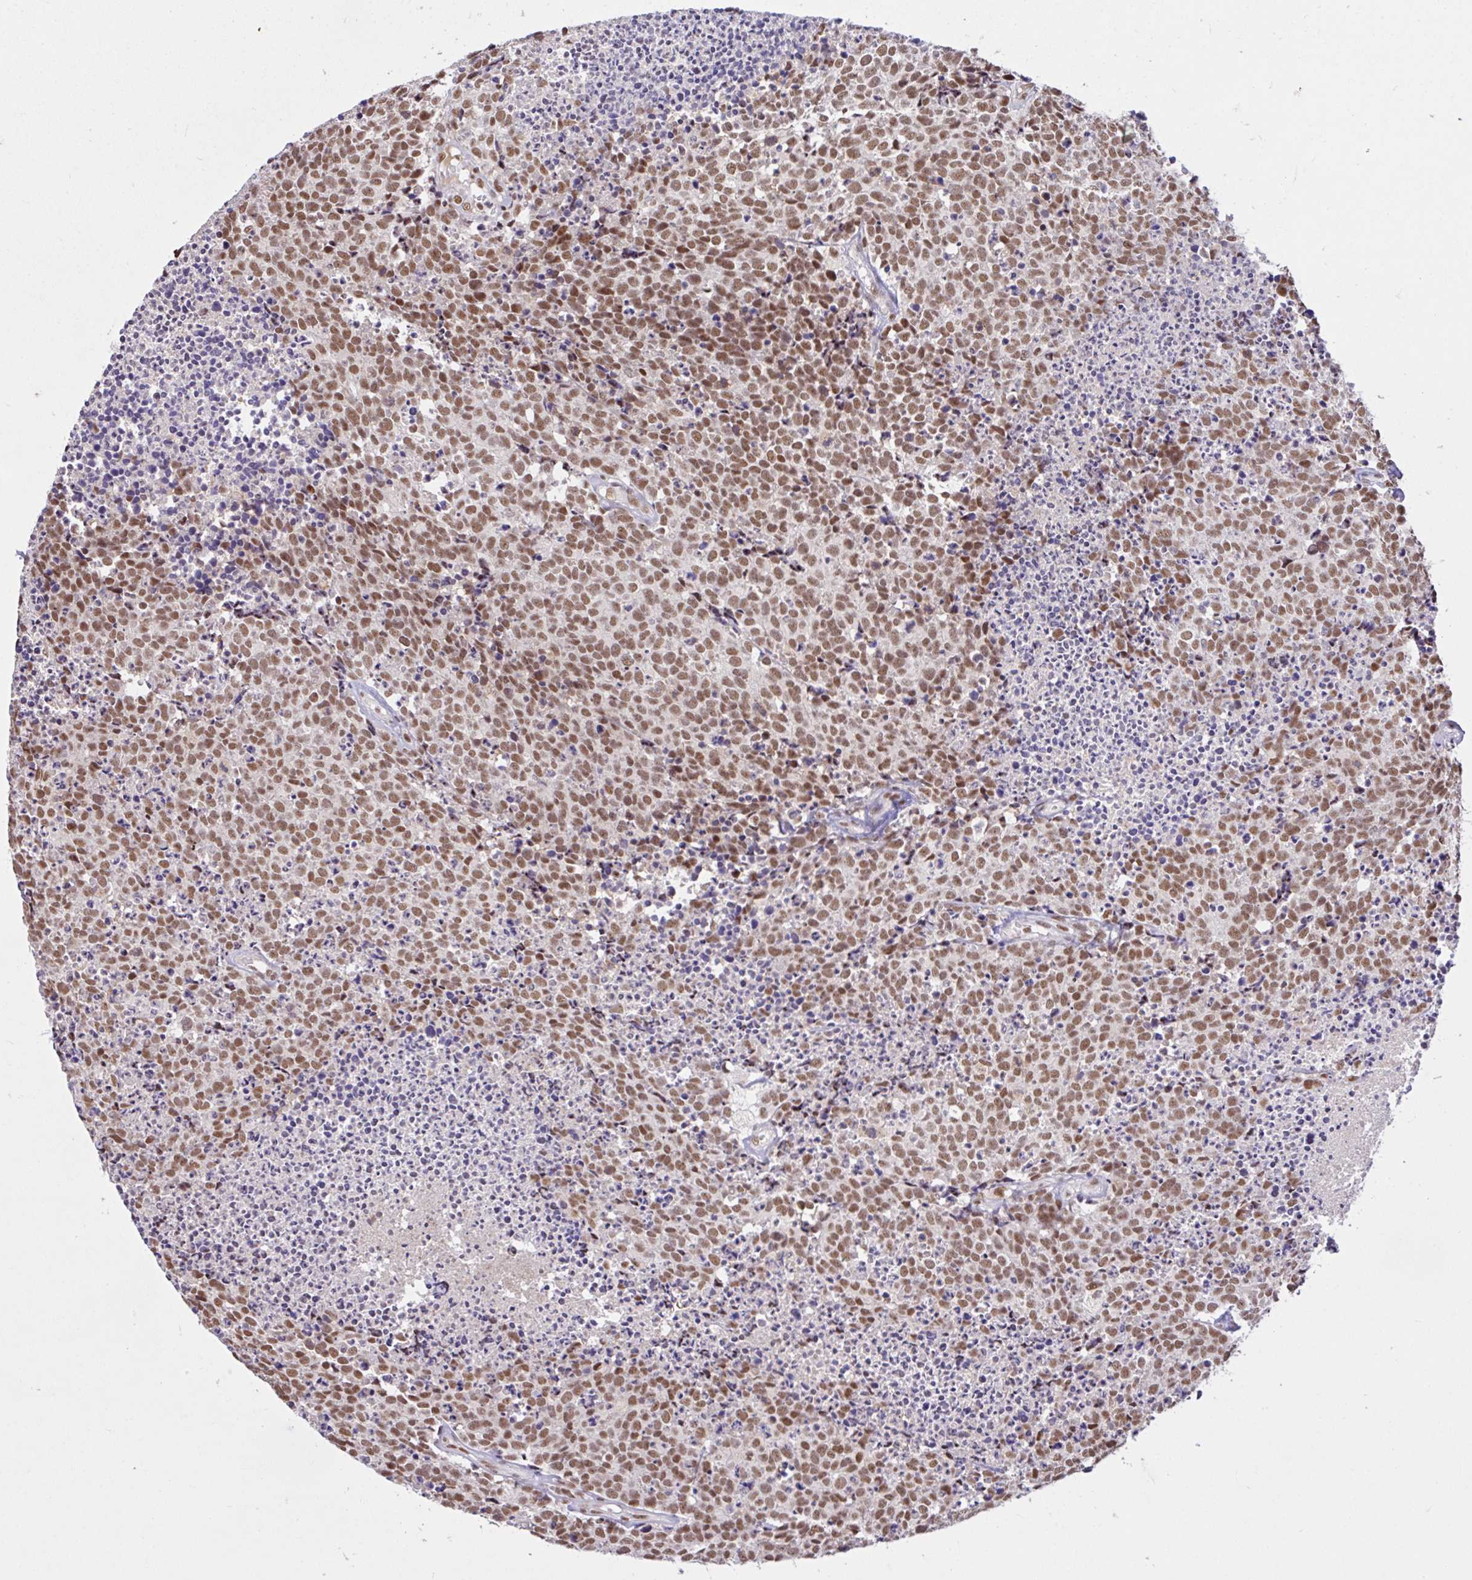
{"staining": {"intensity": "moderate", "quantity": ">75%", "location": "nuclear"}, "tissue": "carcinoid", "cell_type": "Tumor cells", "image_type": "cancer", "snomed": [{"axis": "morphology", "description": "Carcinoid, malignant, NOS"}, {"axis": "topography", "description": "Skin"}], "caption": "Tumor cells display moderate nuclear expression in approximately >75% of cells in carcinoid (malignant). The staining was performed using DAB, with brown indicating positive protein expression. Nuclei are stained blue with hematoxylin.", "gene": "CCDC12", "patient": {"sex": "female", "age": 79}}